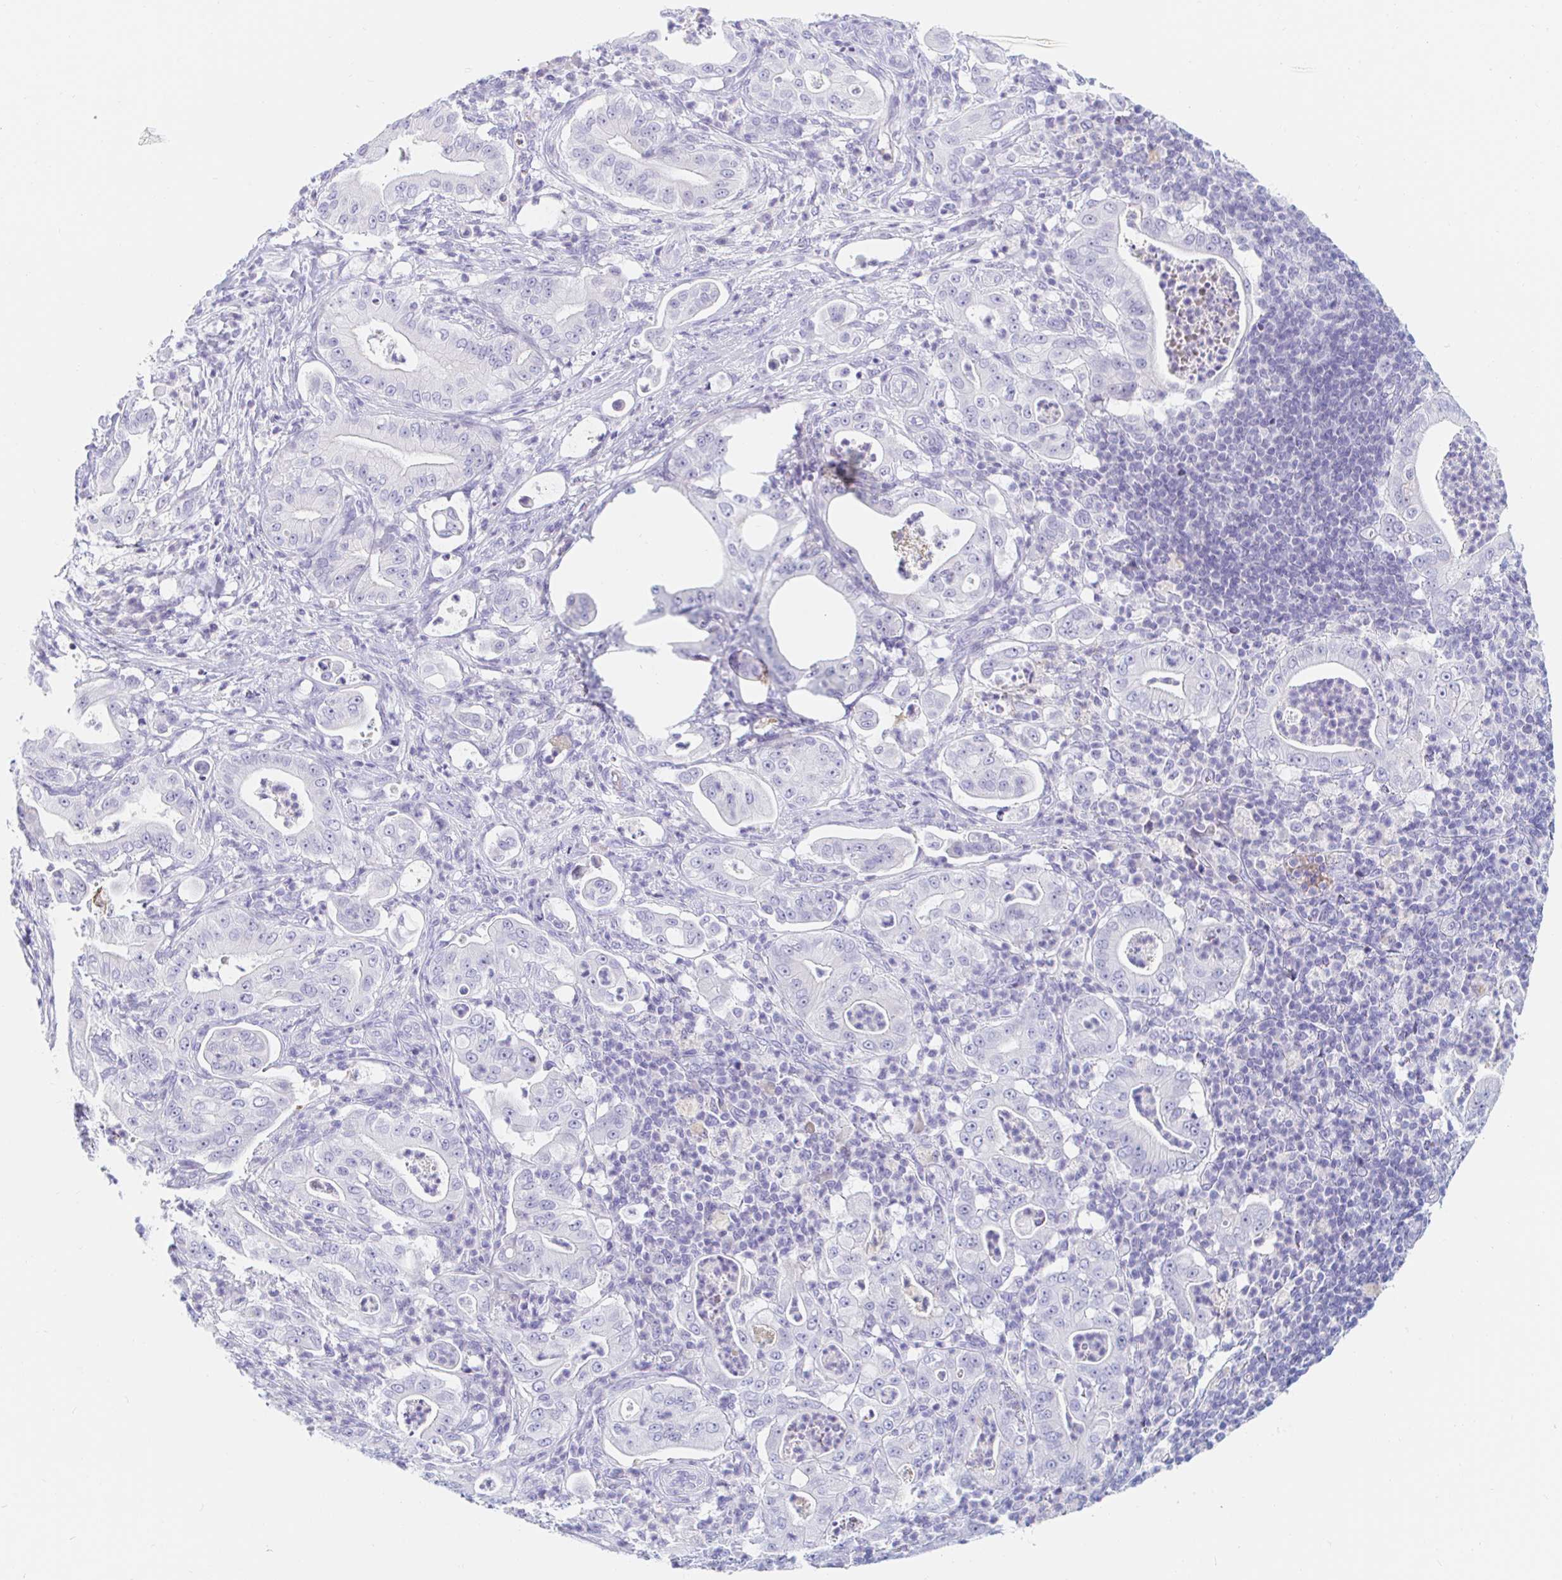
{"staining": {"intensity": "negative", "quantity": "none", "location": "none"}, "tissue": "pancreatic cancer", "cell_type": "Tumor cells", "image_type": "cancer", "snomed": [{"axis": "morphology", "description": "Adenocarcinoma, NOS"}, {"axis": "topography", "description": "Pancreas"}], "caption": "There is no significant expression in tumor cells of pancreatic cancer.", "gene": "TEX44", "patient": {"sex": "male", "age": 71}}